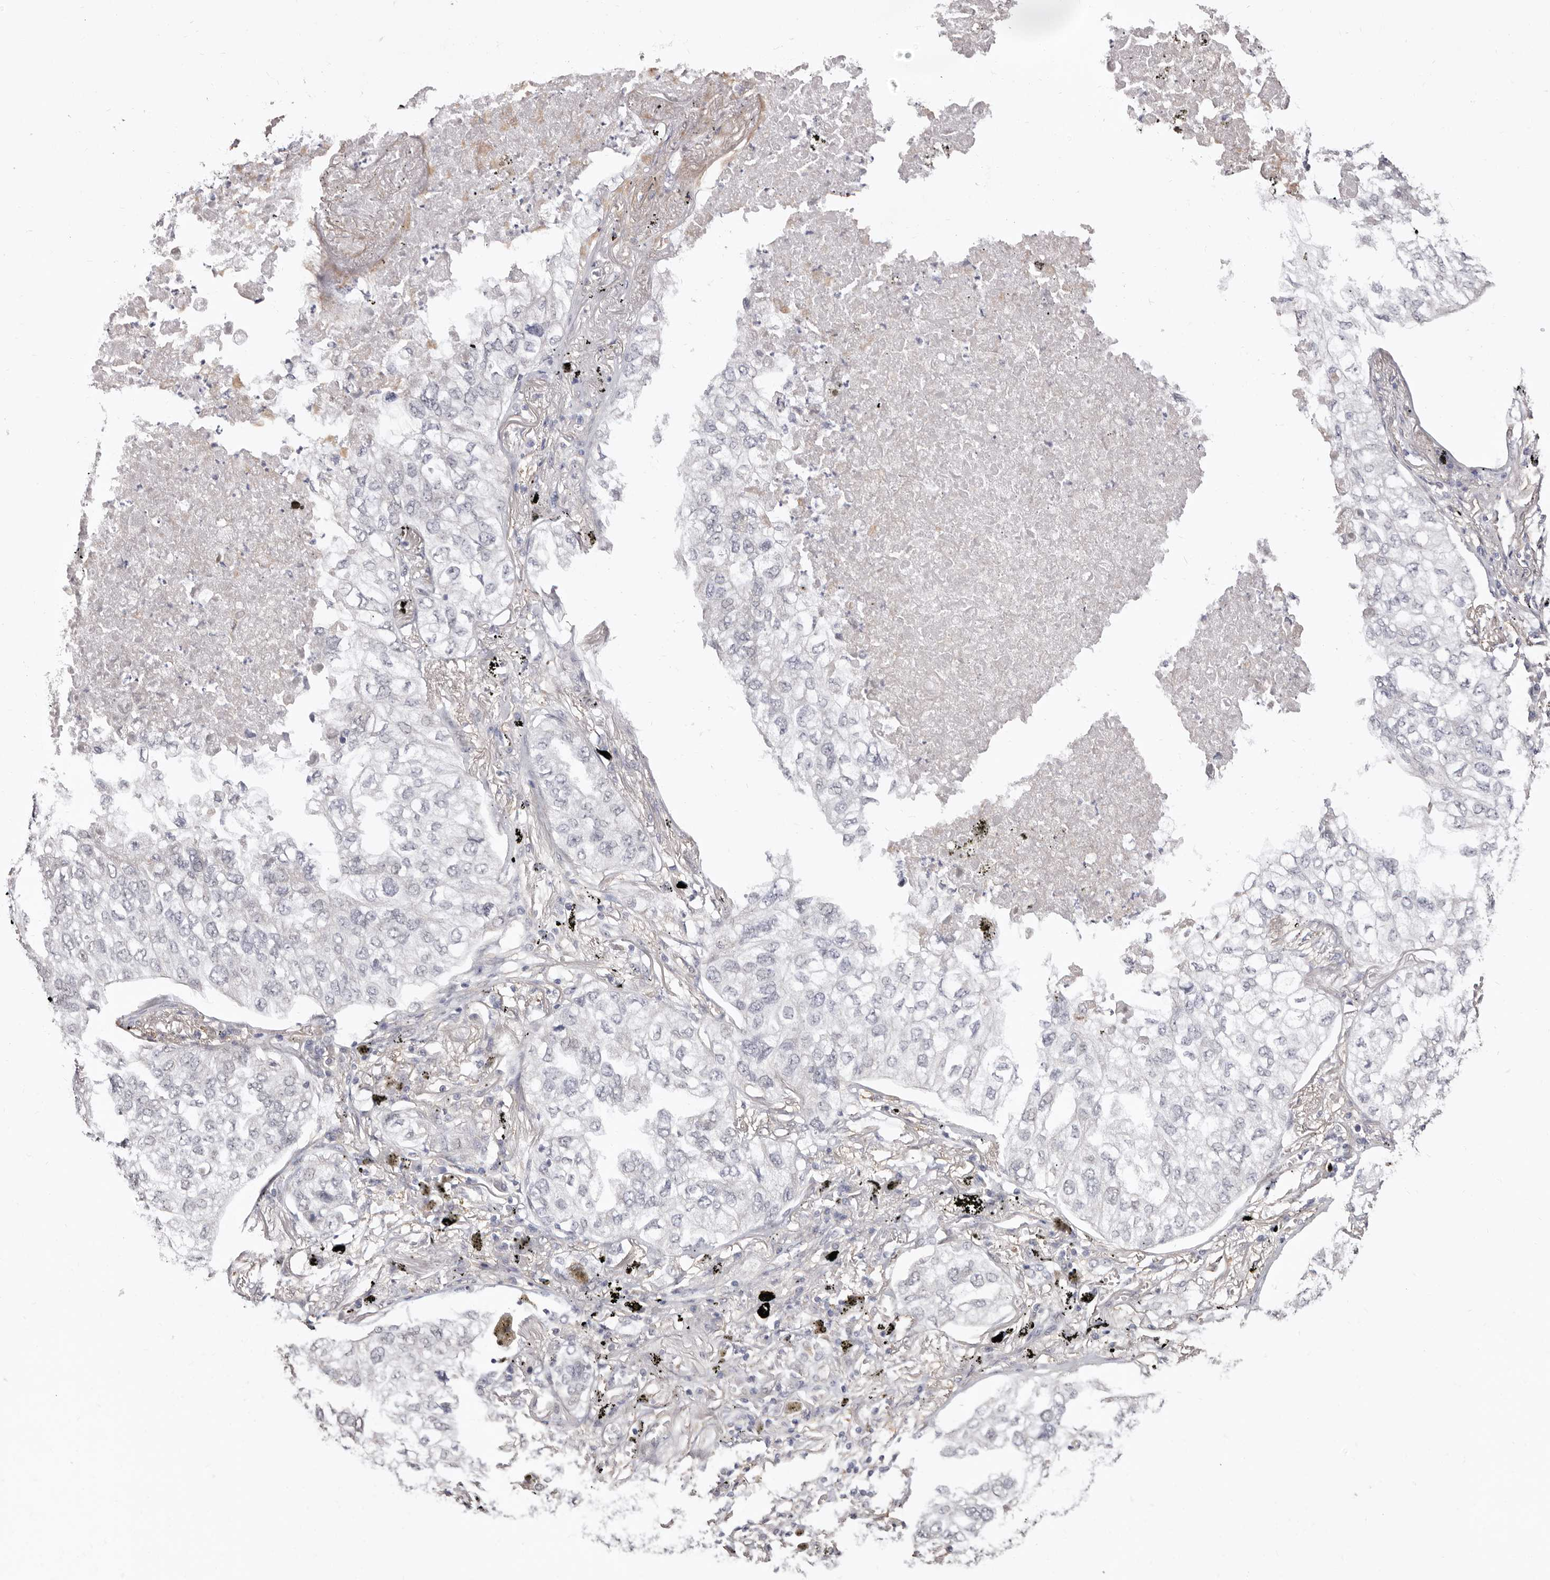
{"staining": {"intensity": "negative", "quantity": "none", "location": "none"}, "tissue": "lung cancer", "cell_type": "Tumor cells", "image_type": "cancer", "snomed": [{"axis": "morphology", "description": "Adenocarcinoma, NOS"}, {"axis": "topography", "description": "Lung"}], "caption": "An image of human lung adenocarcinoma is negative for staining in tumor cells.", "gene": "KHDRBS2", "patient": {"sex": "male", "age": 65}}